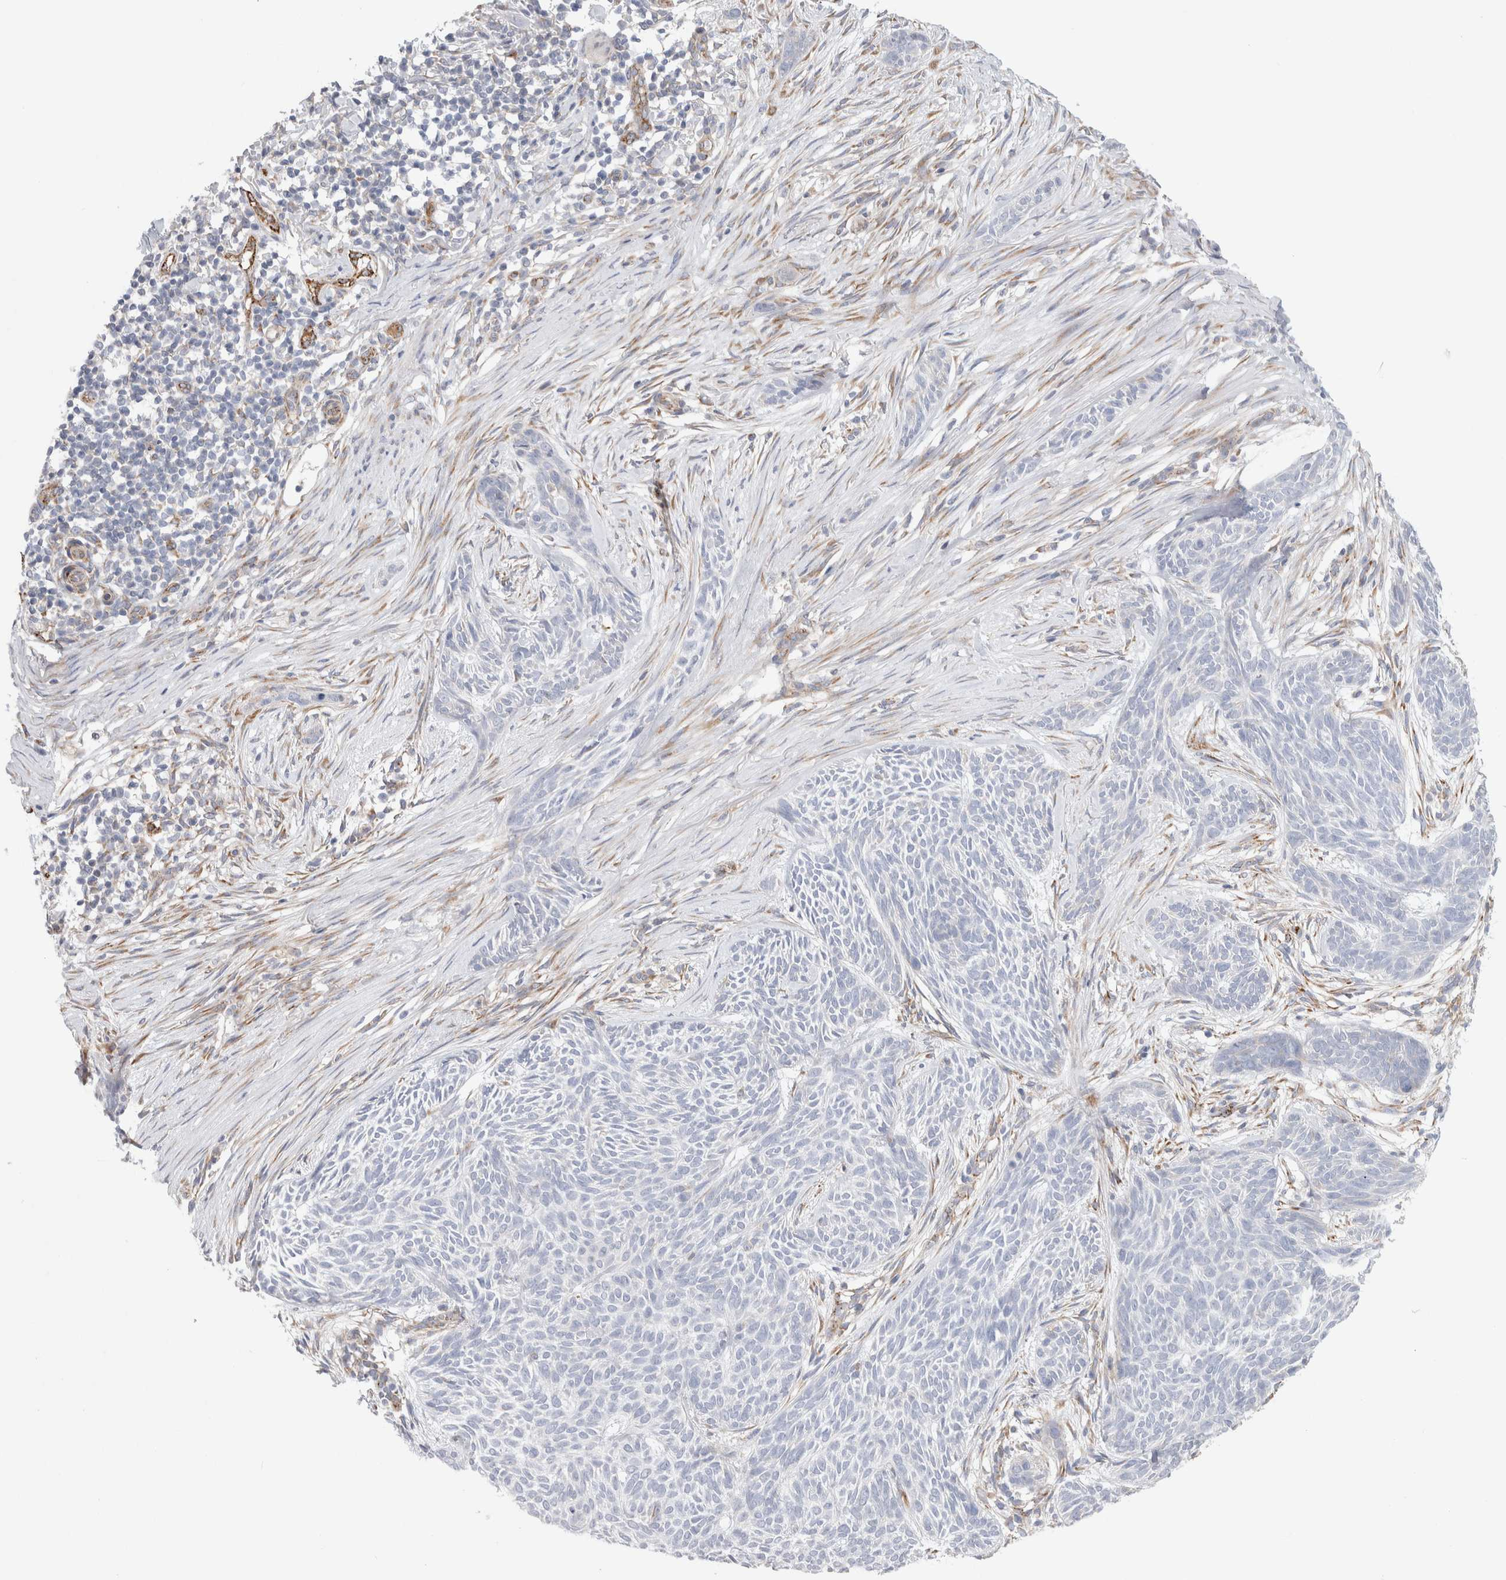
{"staining": {"intensity": "negative", "quantity": "none", "location": "none"}, "tissue": "skin cancer", "cell_type": "Tumor cells", "image_type": "cancer", "snomed": [{"axis": "morphology", "description": "Basal cell carcinoma"}, {"axis": "topography", "description": "Skin"}], "caption": "The photomicrograph reveals no significant positivity in tumor cells of skin cancer (basal cell carcinoma). (Immunohistochemistry, brightfield microscopy, high magnification).", "gene": "CNPY4", "patient": {"sex": "female", "age": 59}}